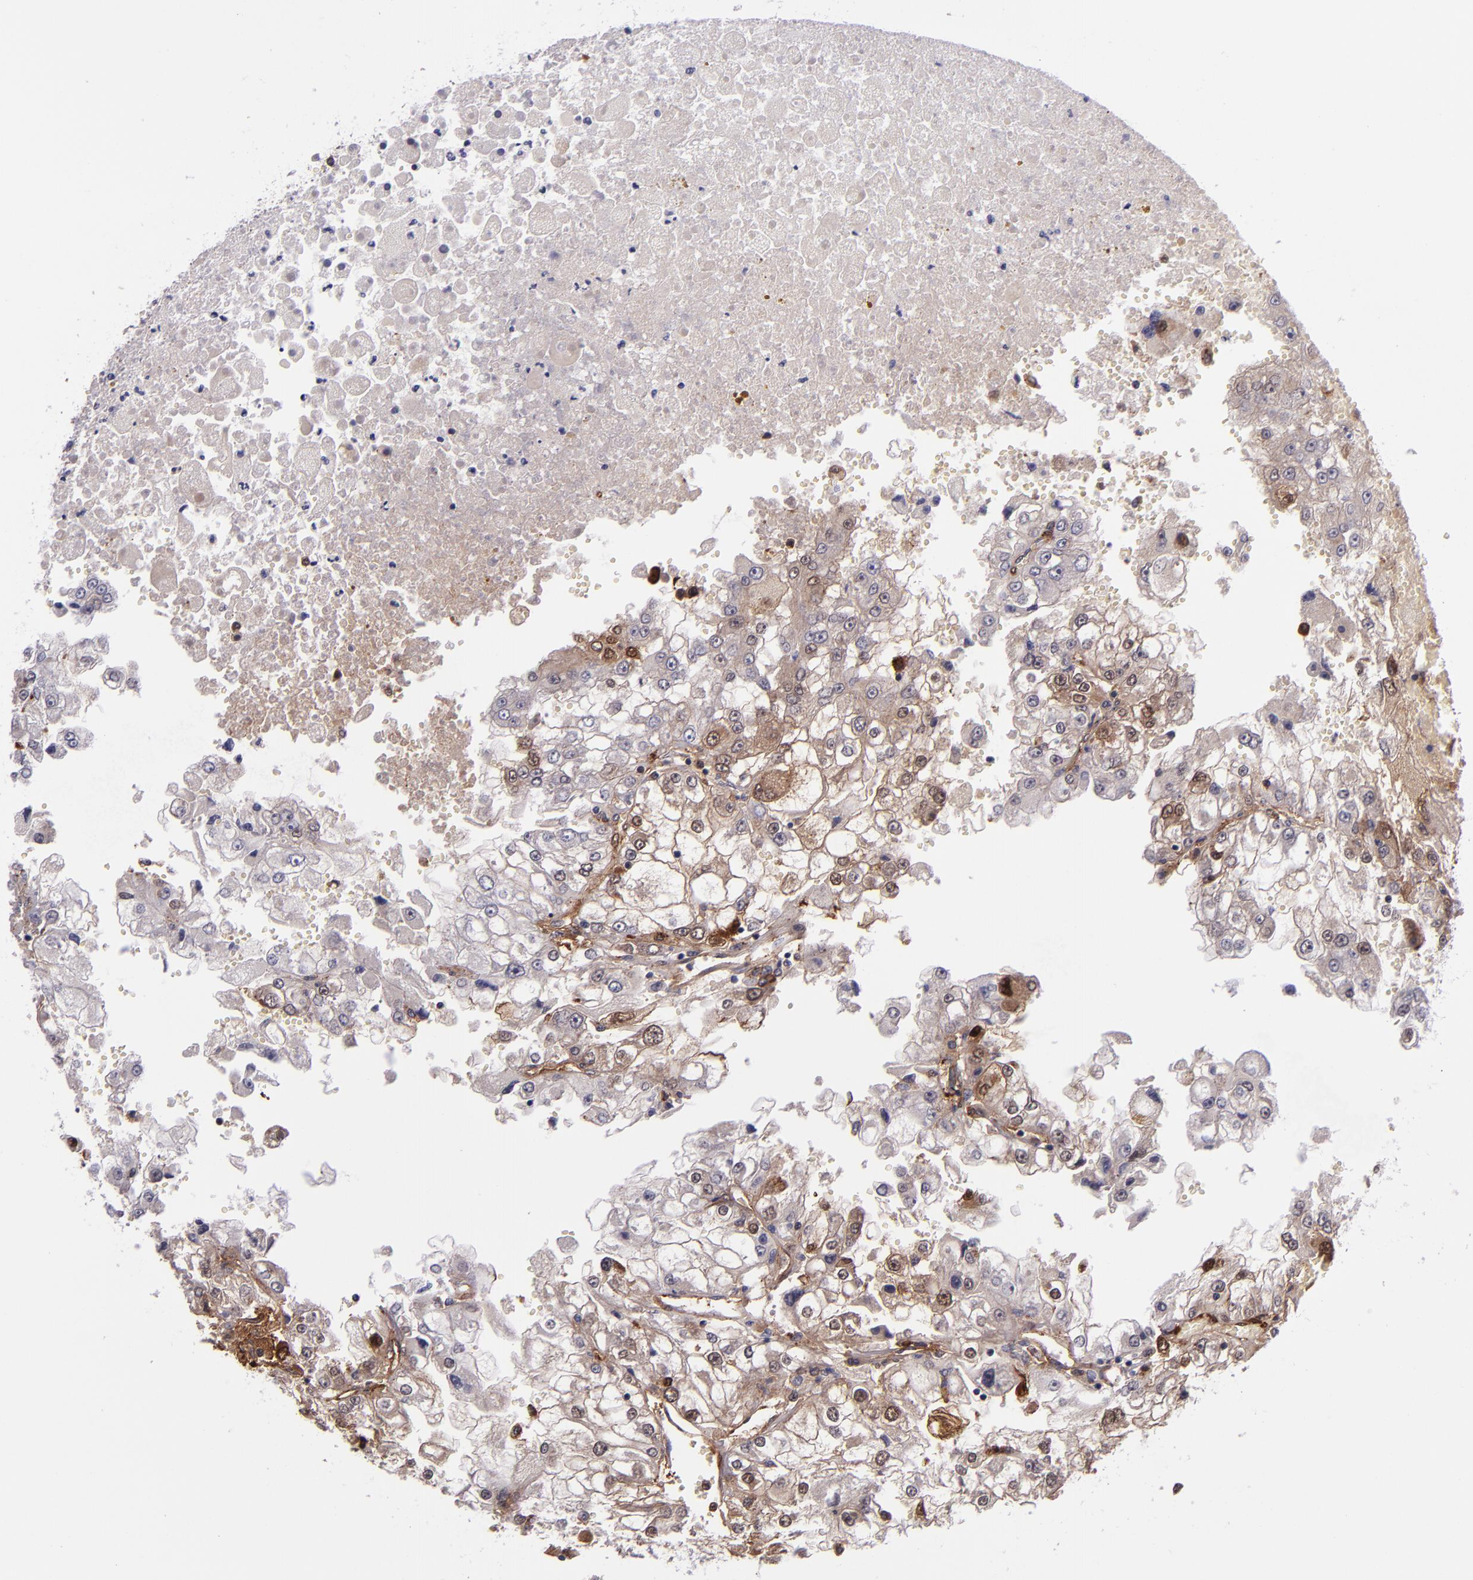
{"staining": {"intensity": "negative", "quantity": "none", "location": "none"}, "tissue": "renal cancer", "cell_type": "Tumor cells", "image_type": "cancer", "snomed": [{"axis": "morphology", "description": "Adenocarcinoma, NOS"}, {"axis": "topography", "description": "Kidney"}], "caption": "This is an immunohistochemistry histopathology image of renal cancer. There is no expression in tumor cells.", "gene": "LGALS1", "patient": {"sex": "female", "age": 83}}